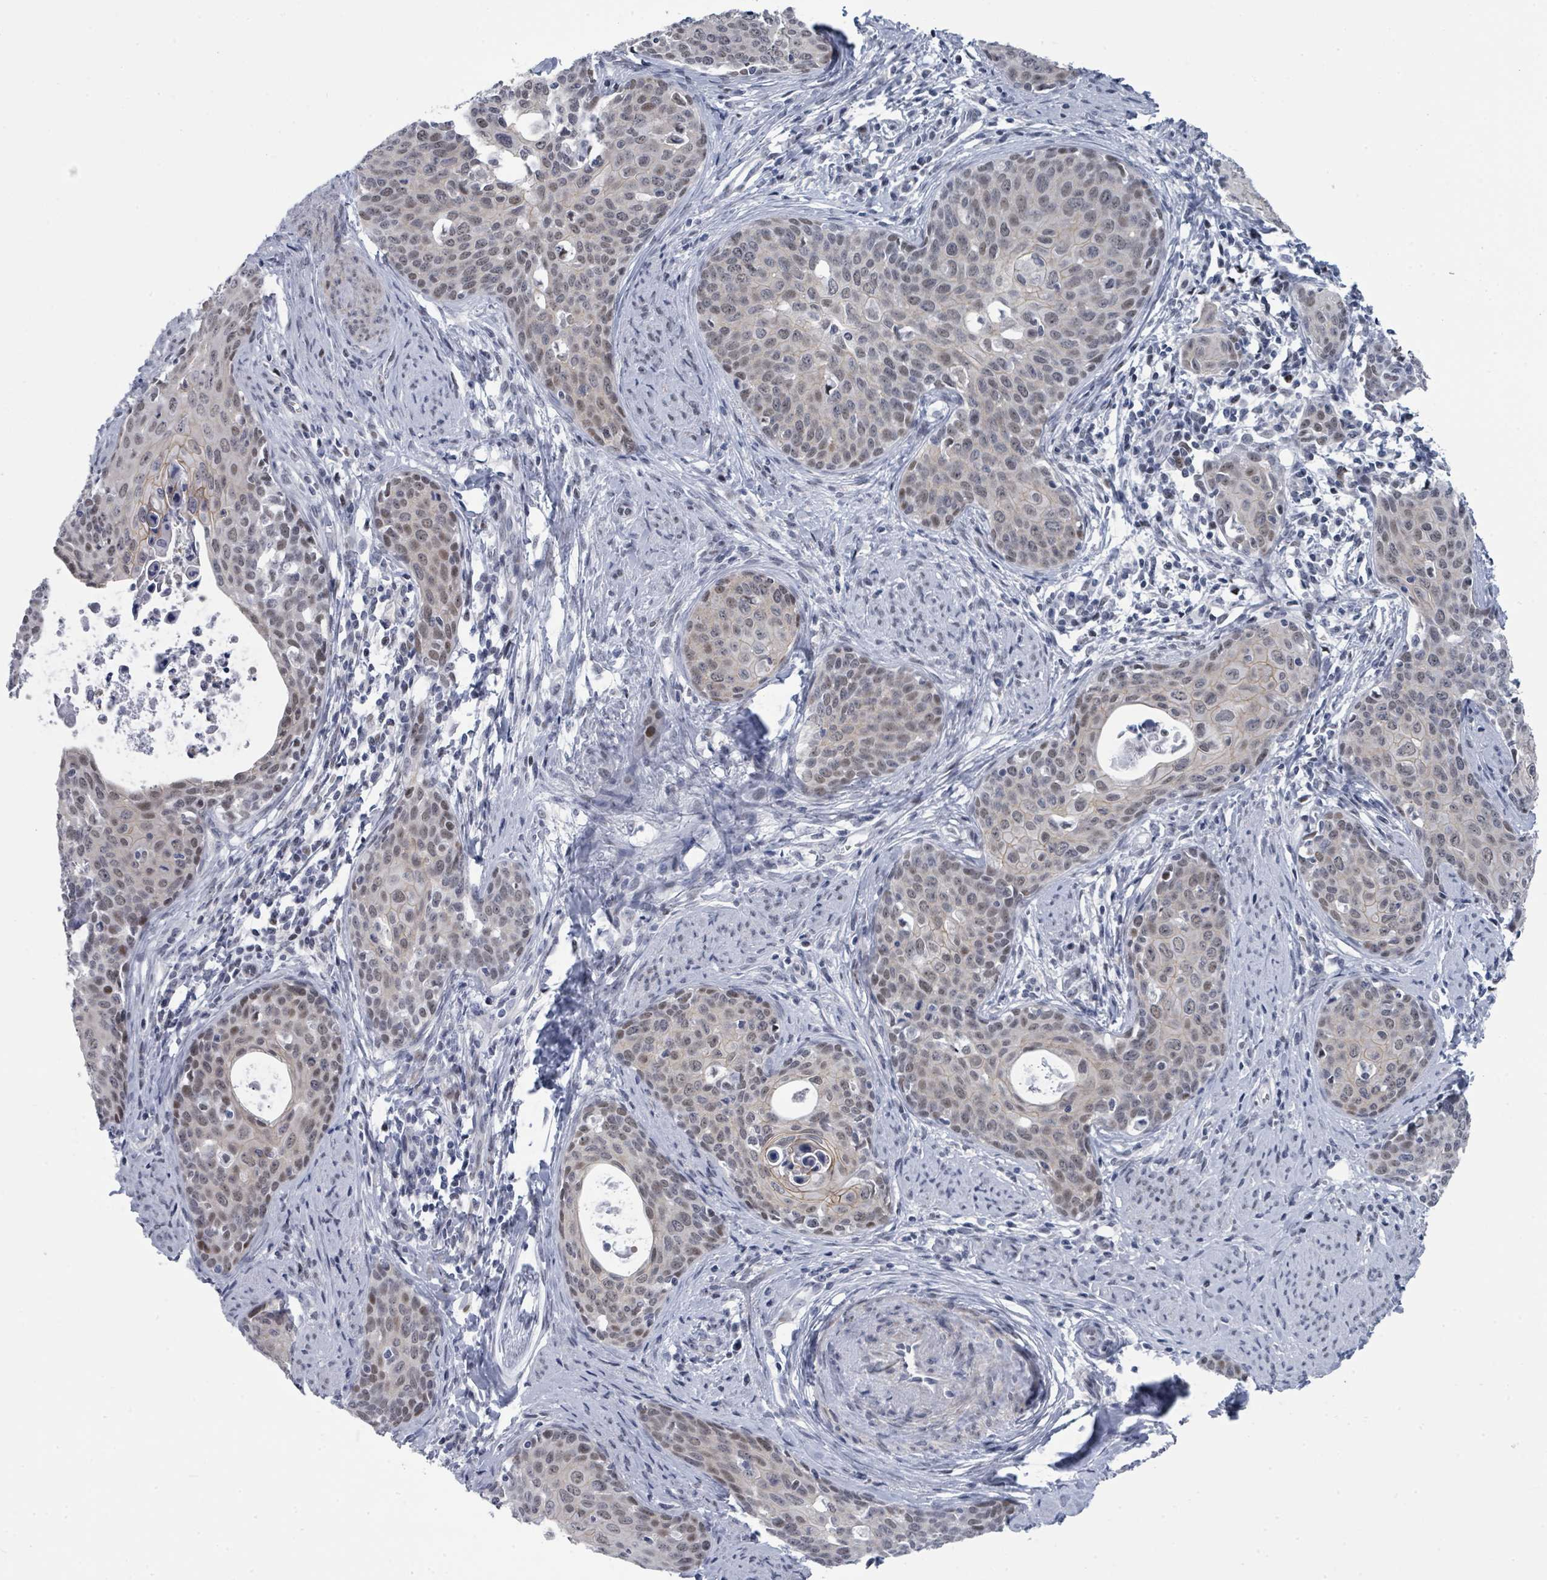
{"staining": {"intensity": "weak", "quantity": ">75%", "location": "nuclear"}, "tissue": "cervical cancer", "cell_type": "Tumor cells", "image_type": "cancer", "snomed": [{"axis": "morphology", "description": "Squamous cell carcinoma, NOS"}, {"axis": "topography", "description": "Cervix"}], "caption": "A brown stain highlights weak nuclear expression of a protein in cervical cancer tumor cells.", "gene": "CT45A5", "patient": {"sex": "female", "age": 46}}